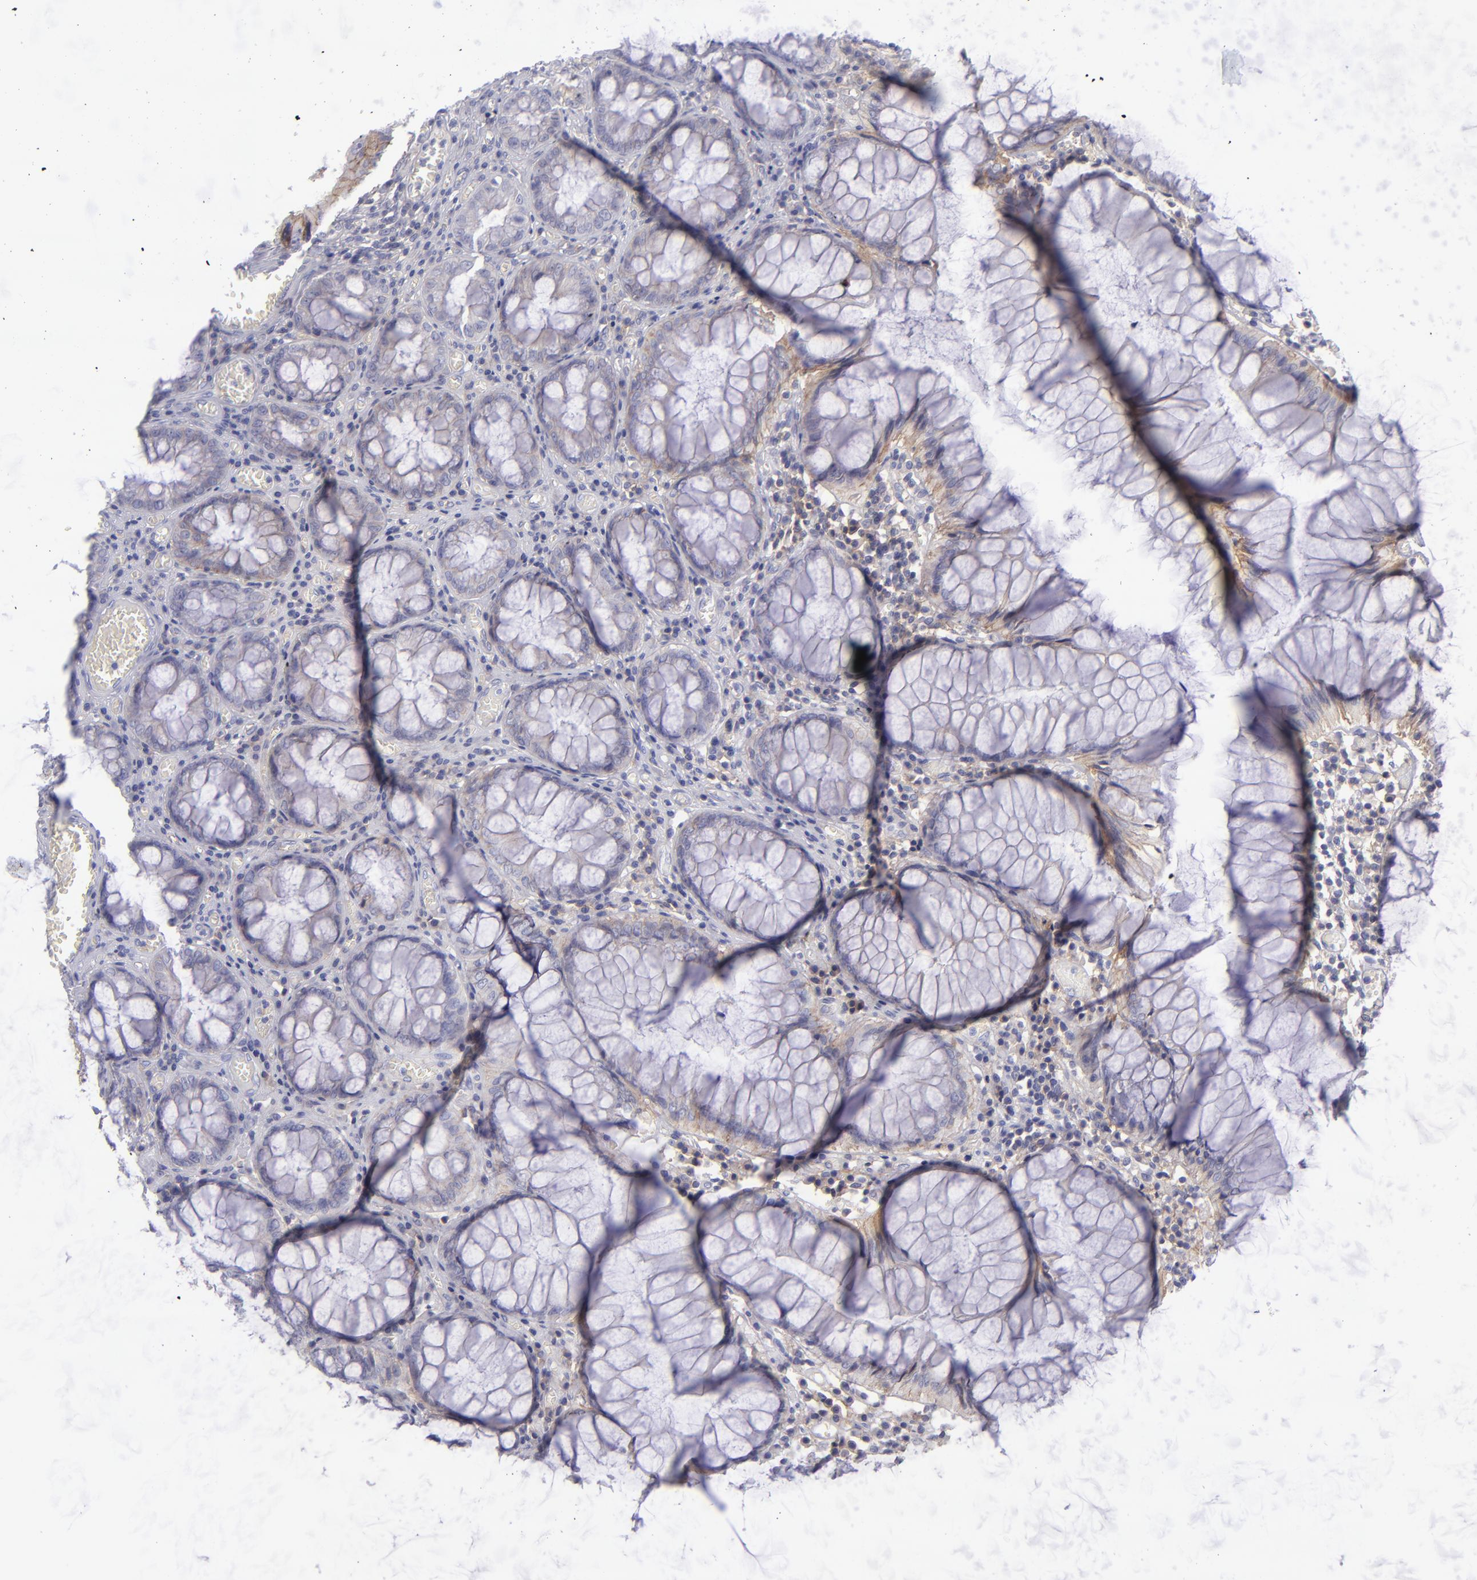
{"staining": {"intensity": "moderate", "quantity": "25%-75%", "location": "cytoplasmic/membranous"}, "tissue": "colorectal cancer", "cell_type": "Tumor cells", "image_type": "cancer", "snomed": [{"axis": "morphology", "description": "Adenocarcinoma, NOS"}, {"axis": "topography", "description": "Rectum"}], "caption": "Colorectal adenocarcinoma stained for a protein demonstrates moderate cytoplasmic/membranous positivity in tumor cells.", "gene": "BSG", "patient": {"sex": "female", "age": 98}}